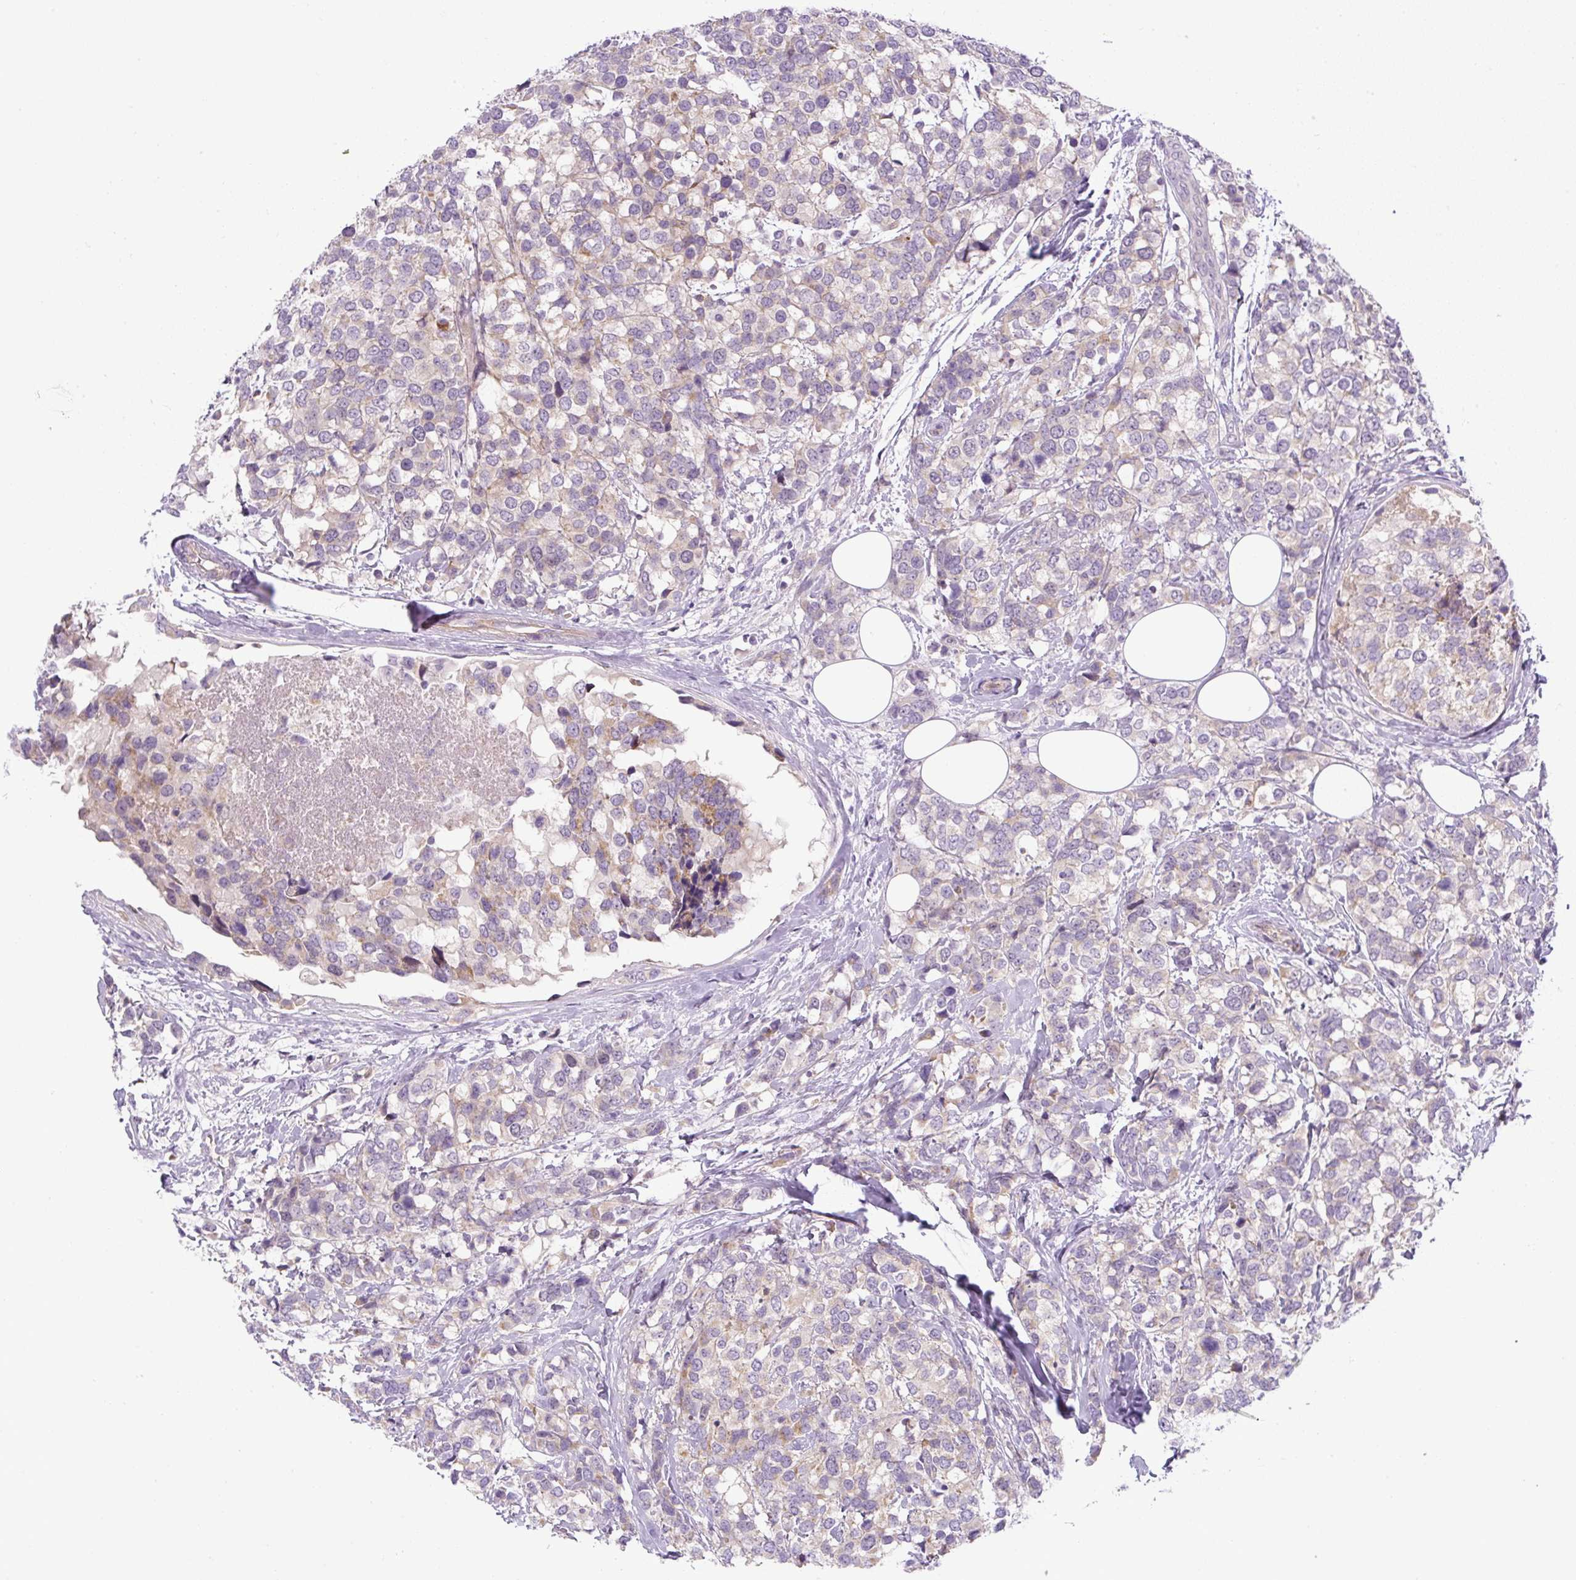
{"staining": {"intensity": "weak", "quantity": "<25%", "location": "cytoplasmic/membranous"}, "tissue": "breast cancer", "cell_type": "Tumor cells", "image_type": "cancer", "snomed": [{"axis": "morphology", "description": "Lobular carcinoma"}, {"axis": "topography", "description": "Breast"}], "caption": "Protein analysis of breast cancer (lobular carcinoma) demonstrates no significant positivity in tumor cells. (Brightfield microscopy of DAB (3,3'-diaminobenzidine) immunohistochemistry at high magnification).", "gene": "ADAMTS19", "patient": {"sex": "female", "age": 59}}